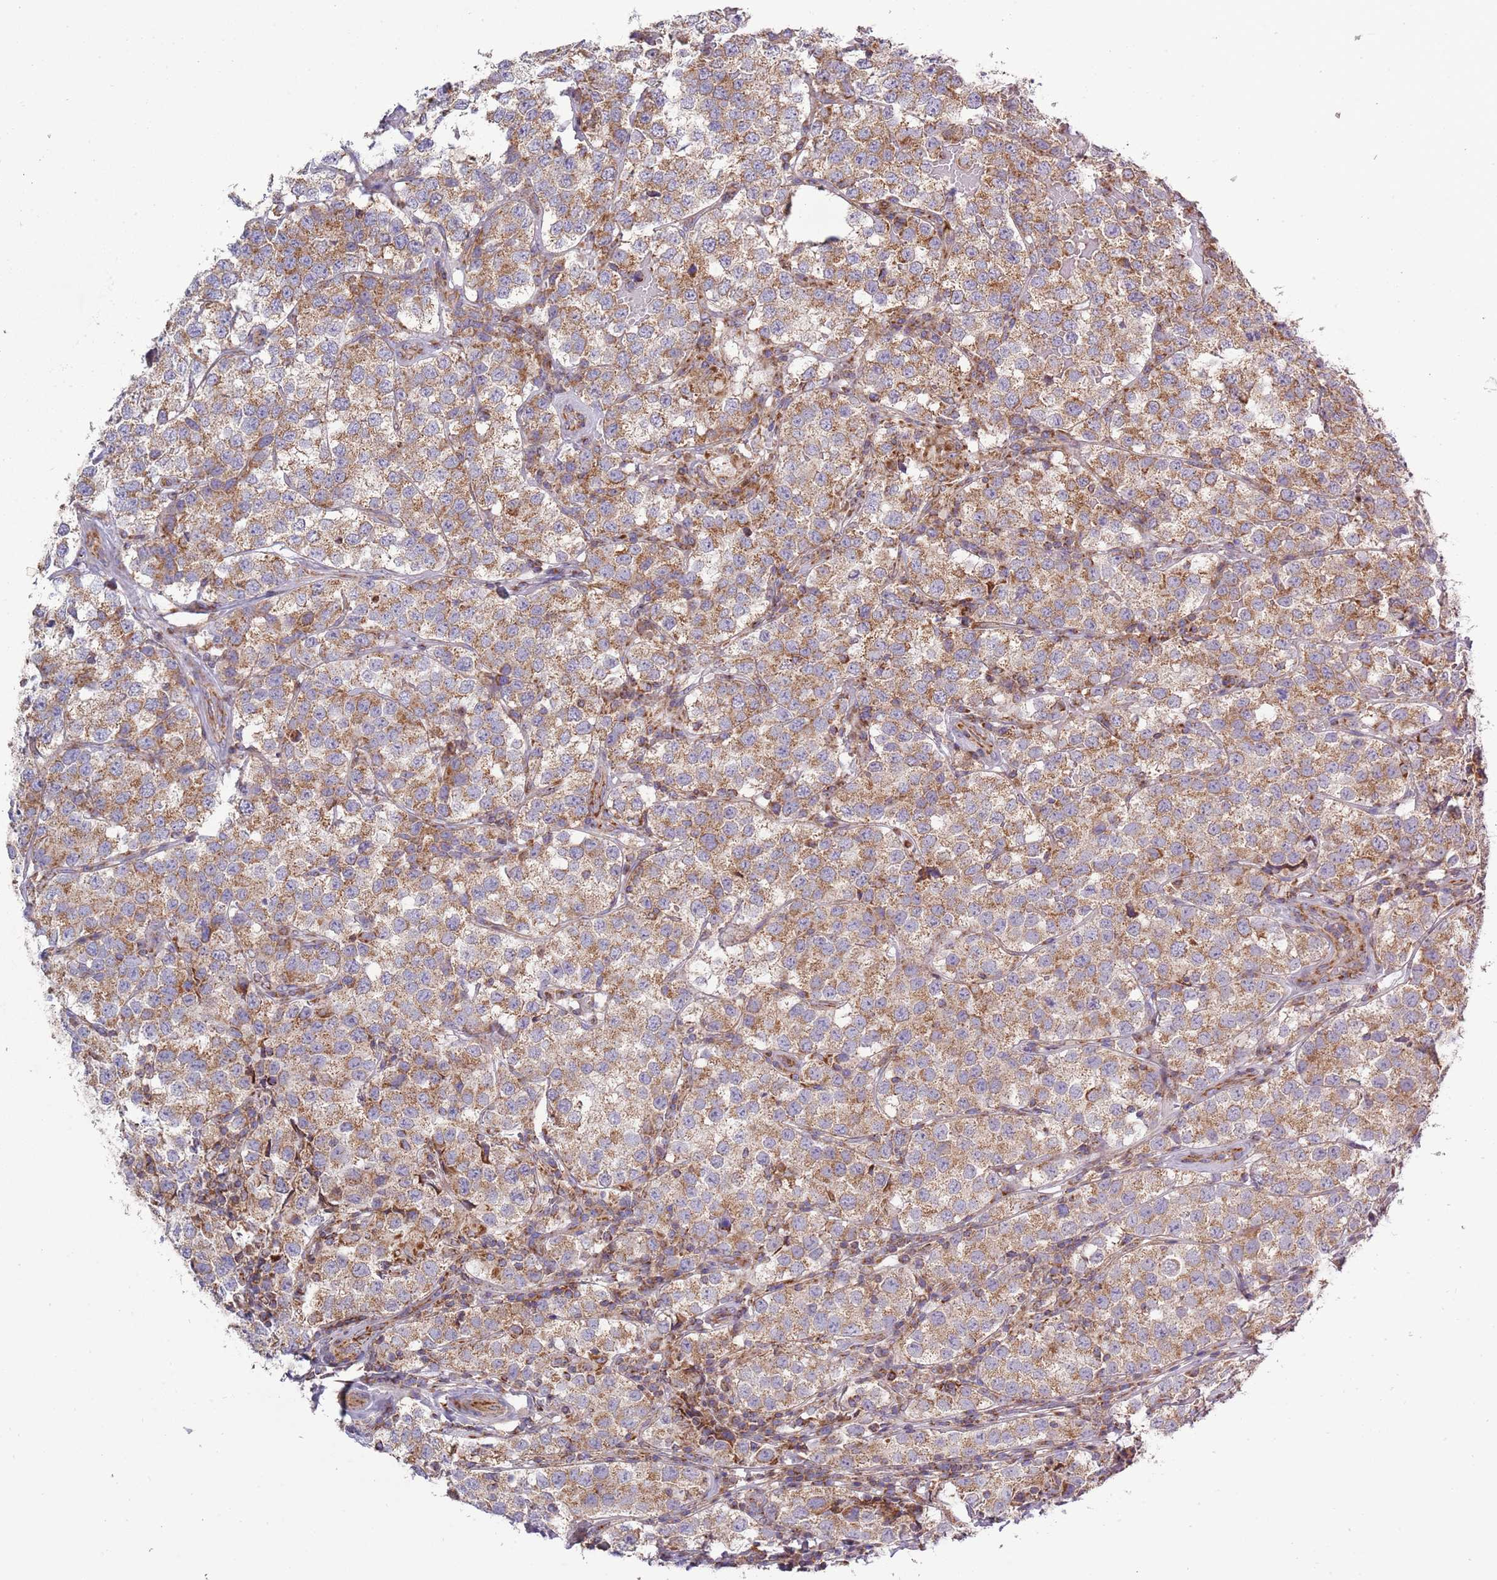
{"staining": {"intensity": "moderate", "quantity": ">75%", "location": "cytoplasmic/membranous"}, "tissue": "testis cancer", "cell_type": "Tumor cells", "image_type": "cancer", "snomed": [{"axis": "morphology", "description": "Seminoma, NOS"}, {"axis": "topography", "description": "Testis"}], "caption": "IHC image of neoplastic tissue: seminoma (testis) stained using immunohistochemistry displays medium levels of moderate protein expression localized specifically in the cytoplasmic/membranous of tumor cells, appearing as a cytoplasmic/membranous brown color.", "gene": "IRS4", "patient": {"sex": "male", "age": 34}}